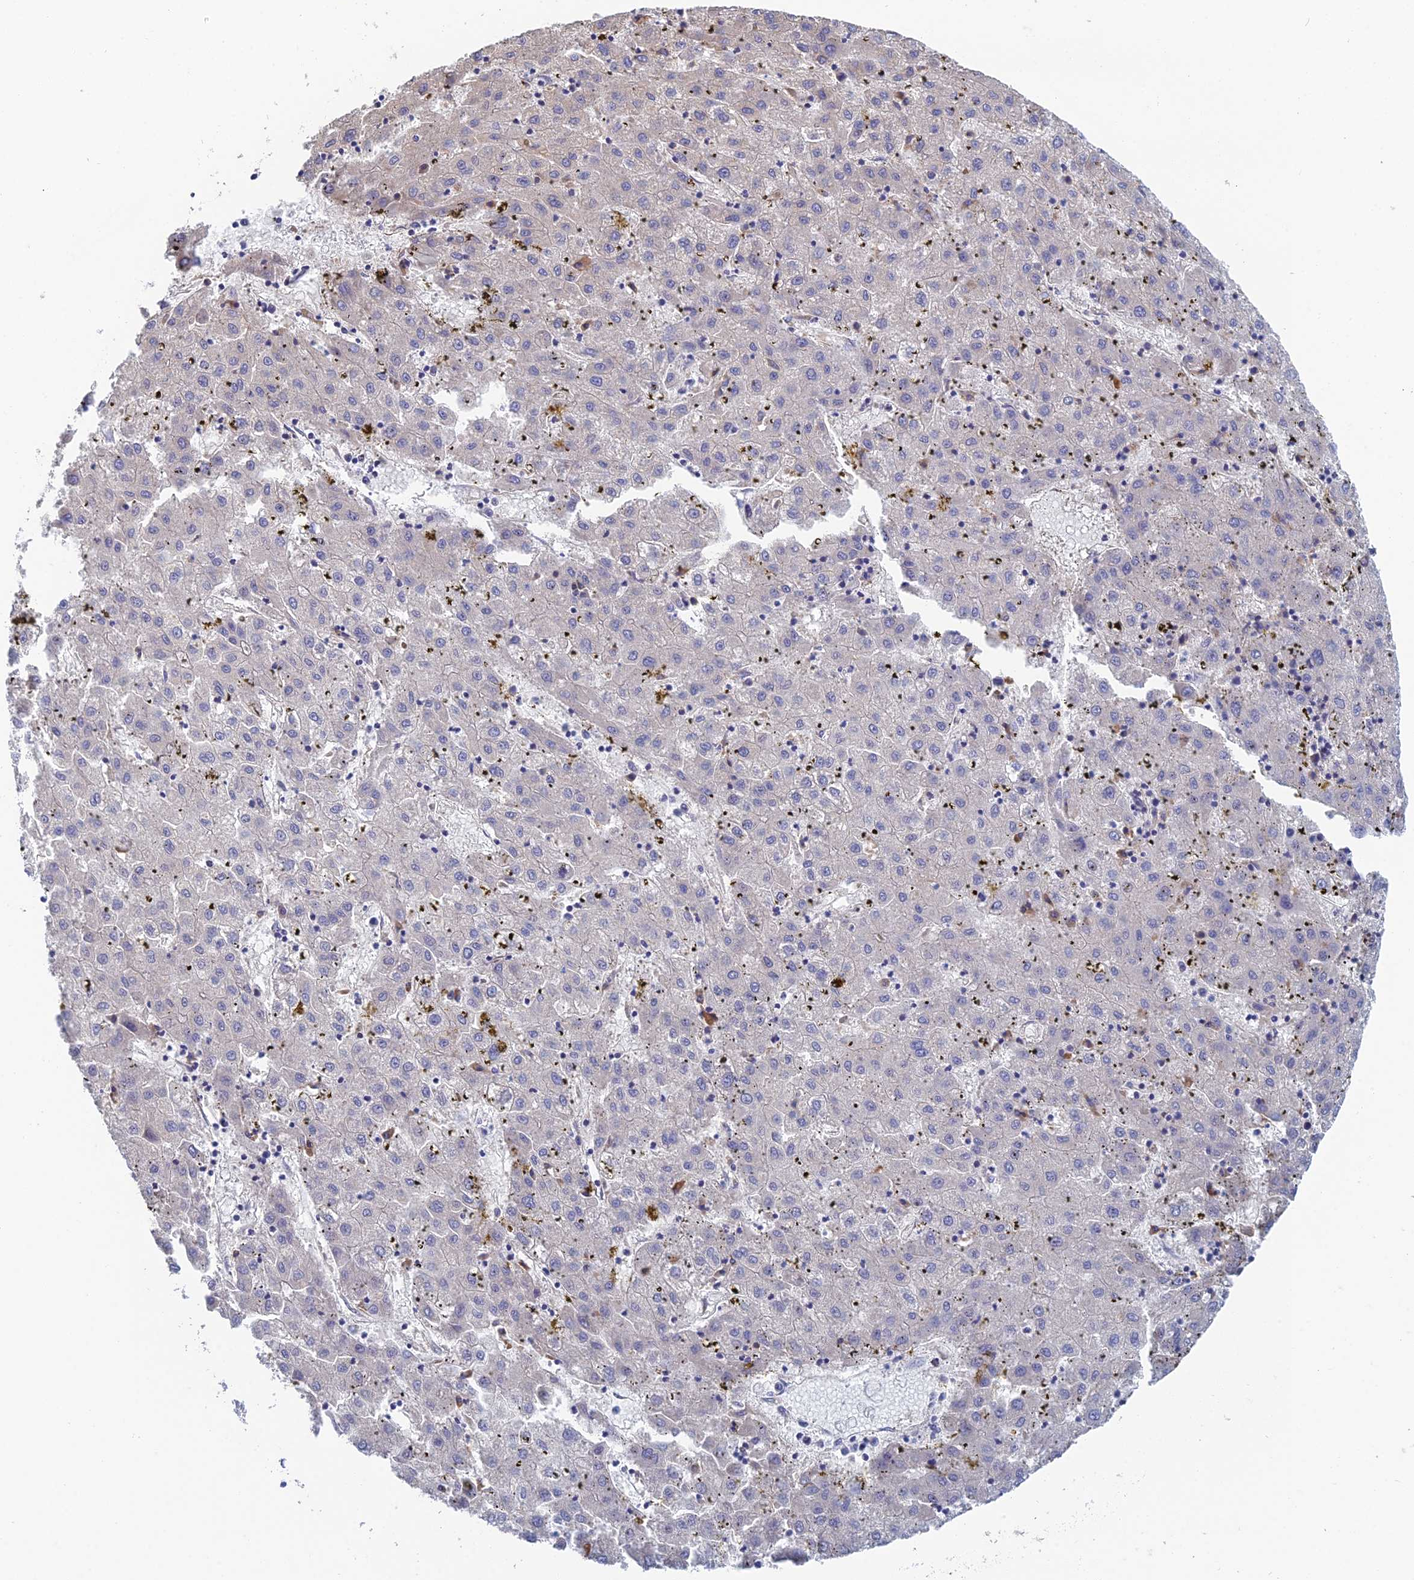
{"staining": {"intensity": "negative", "quantity": "none", "location": "none"}, "tissue": "liver cancer", "cell_type": "Tumor cells", "image_type": "cancer", "snomed": [{"axis": "morphology", "description": "Carcinoma, Hepatocellular, NOS"}, {"axis": "topography", "description": "Liver"}], "caption": "A micrograph of human liver cancer is negative for staining in tumor cells.", "gene": "CLCN3", "patient": {"sex": "male", "age": 72}}